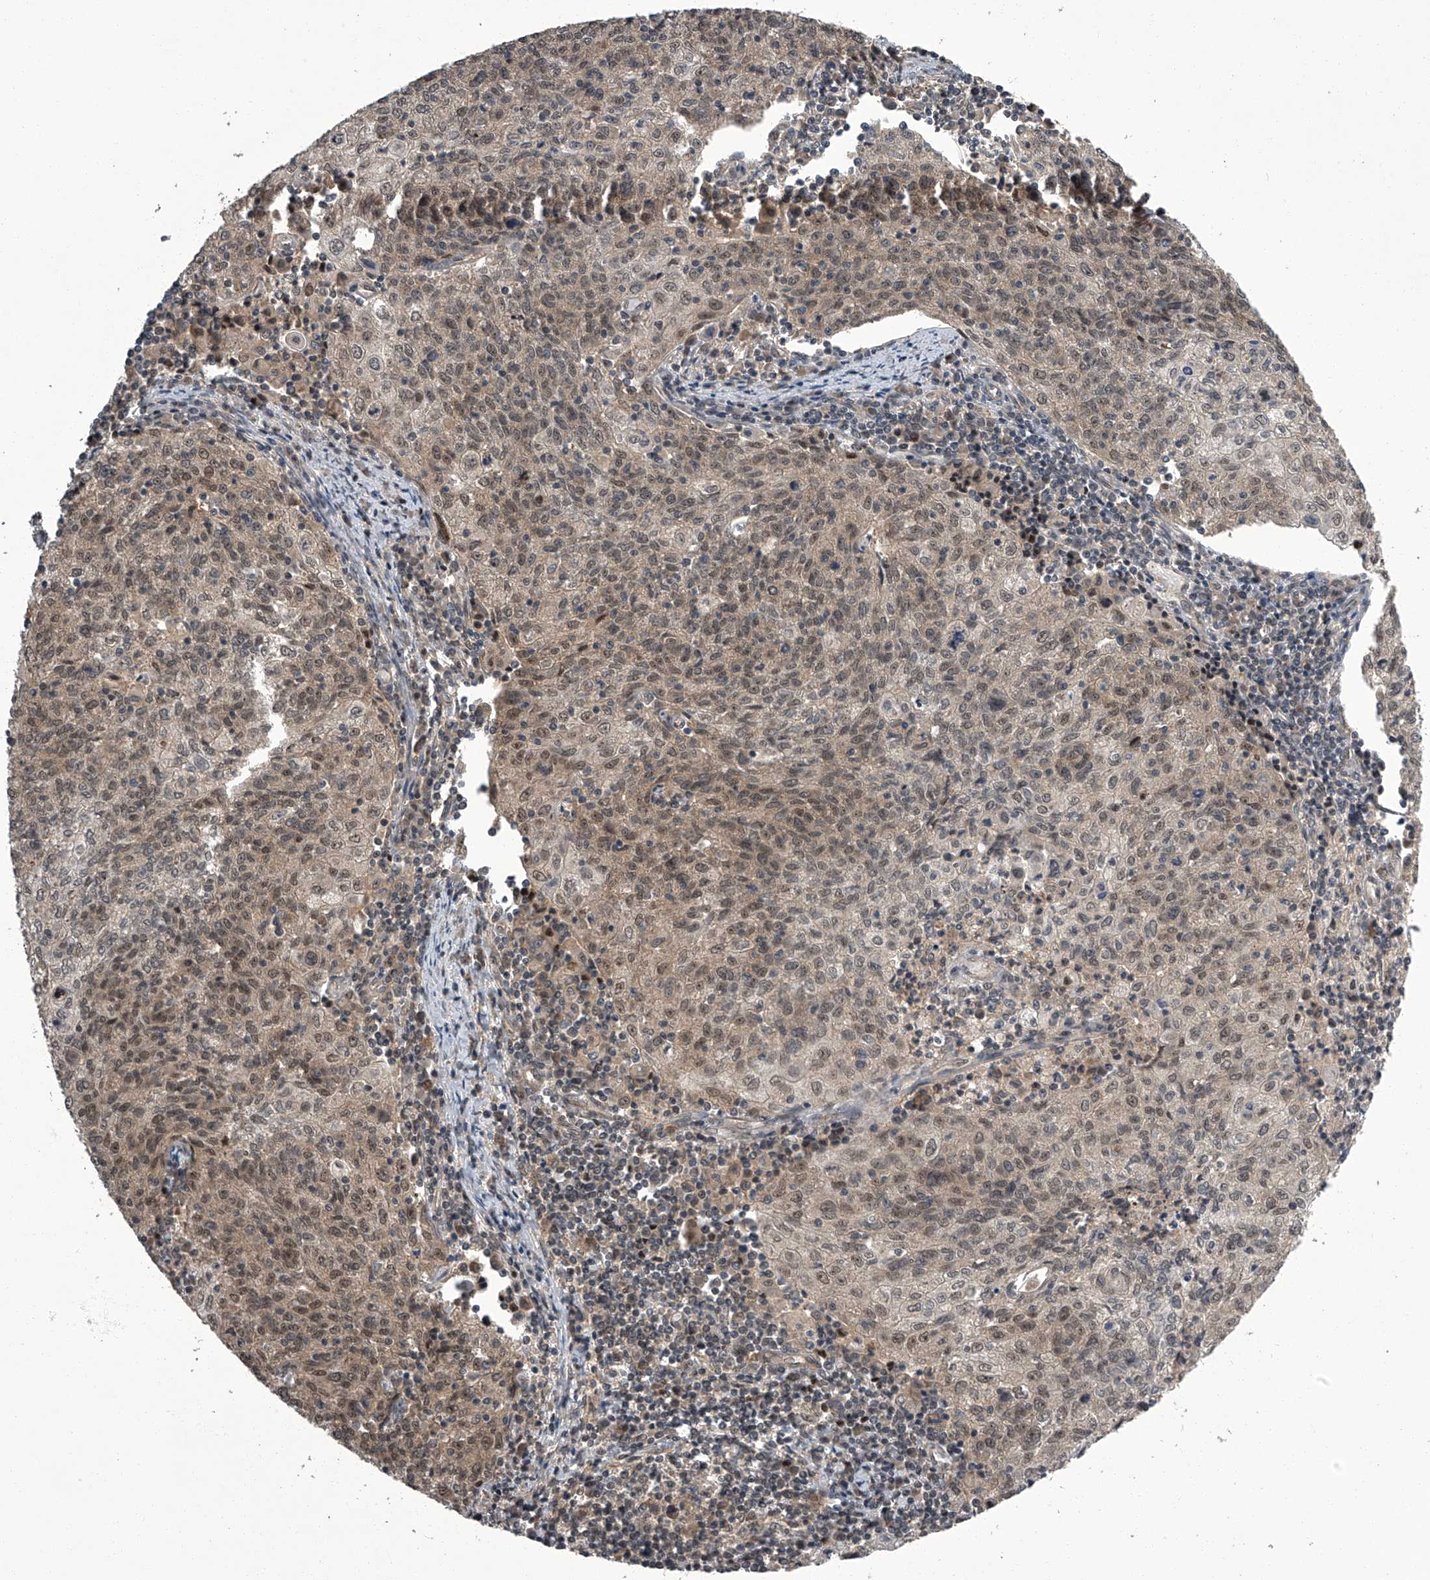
{"staining": {"intensity": "weak", "quantity": "25%-75%", "location": "nuclear"}, "tissue": "cervical cancer", "cell_type": "Tumor cells", "image_type": "cancer", "snomed": [{"axis": "morphology", "description": "Squamous cell carcinoma, NOS"}, {"axis": "topography", "description": "Cervix"}], "caption": "Immunohistochemistry (IHC) micrograph of cervical cancer (squamous cell carcinoma) stained for a protein (brown), which reveals low levels of weak nuclear staining in about 25%-75% of tumor cells.", "gene": "SLC12A8", "patient": {"sex": "female", "age": 48}}